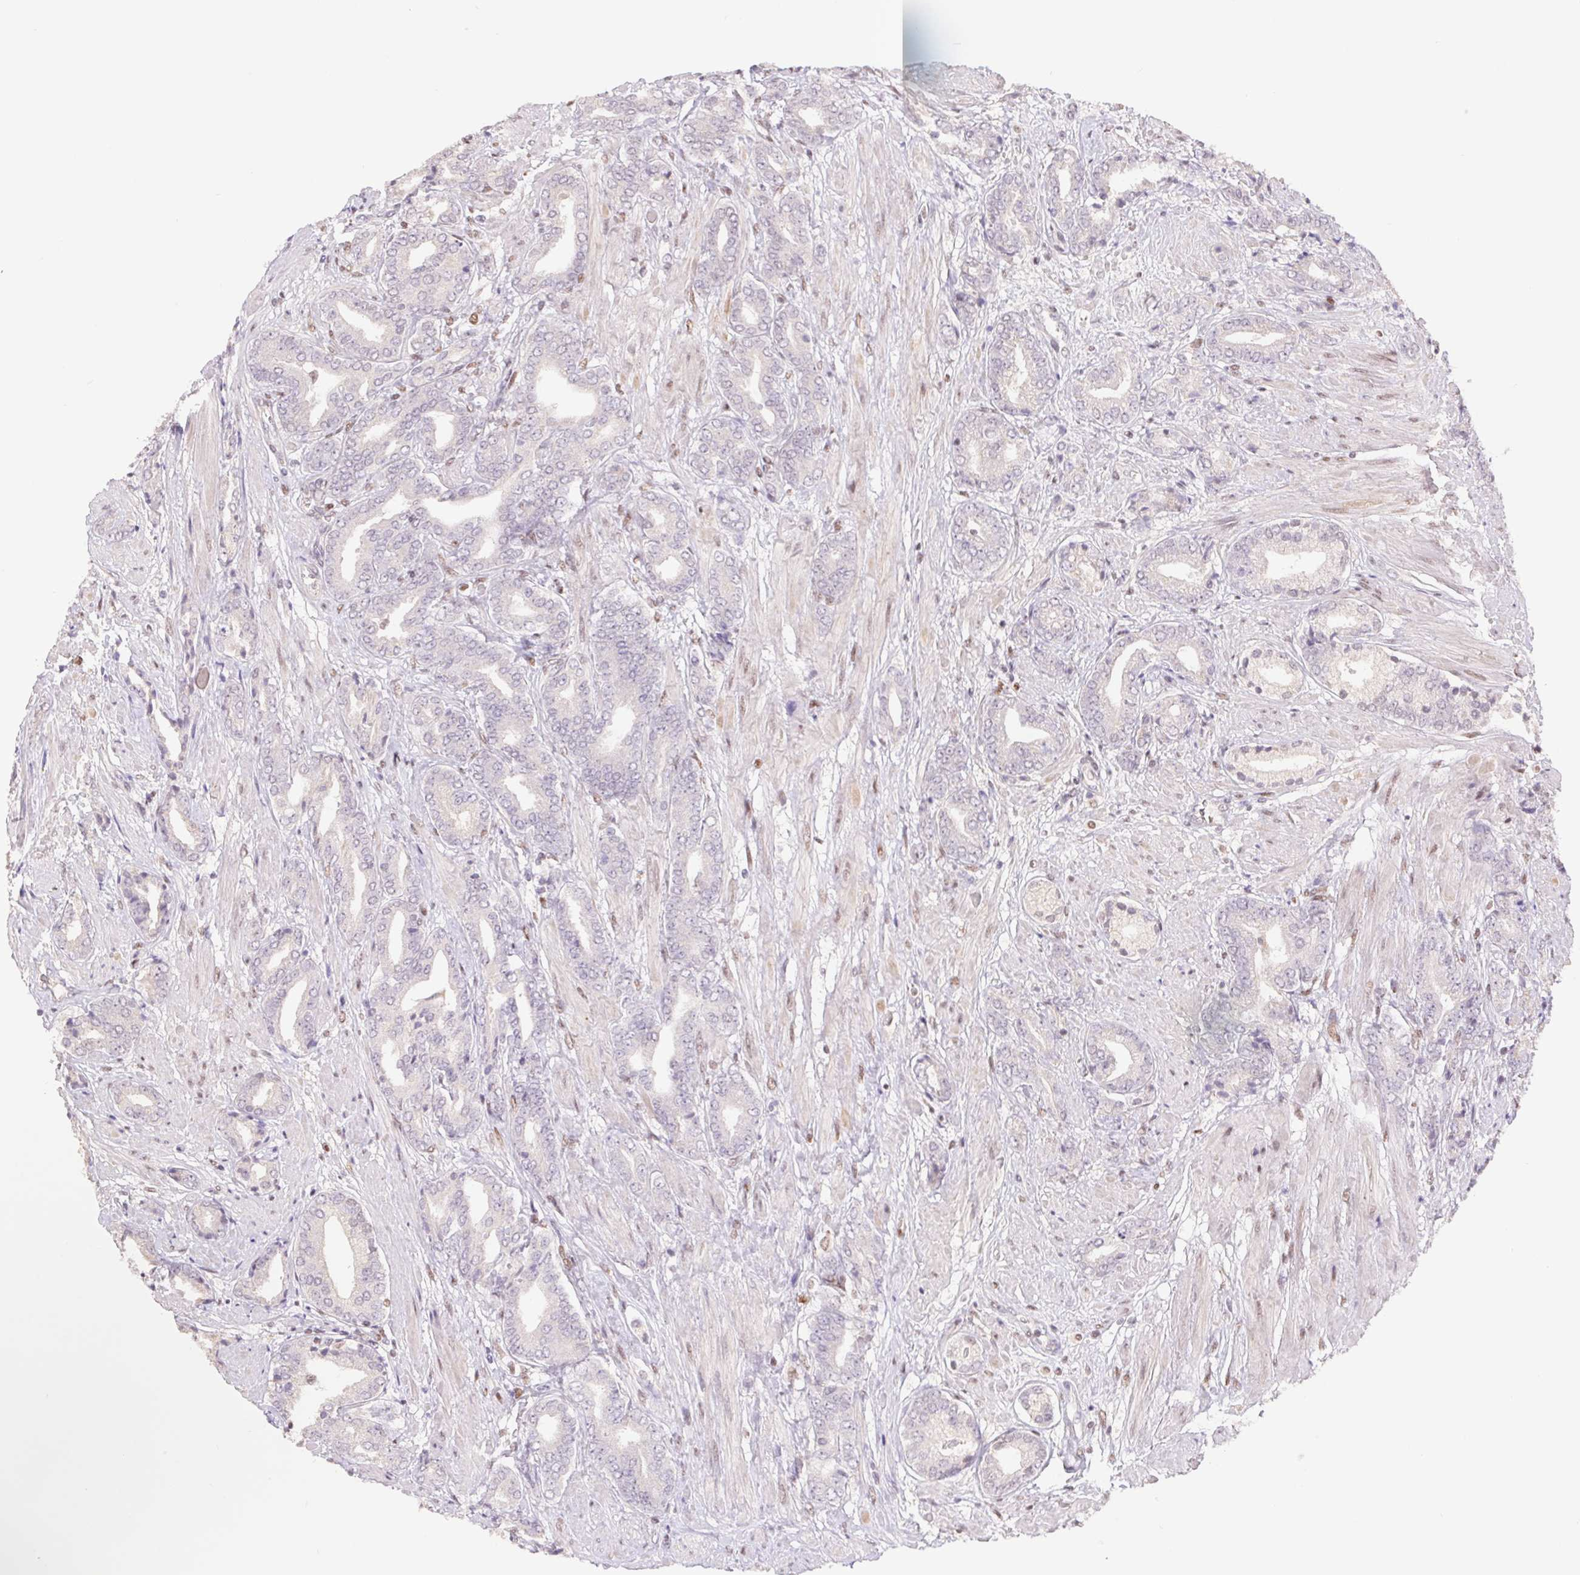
{"staining": {"intensity": "negative", "quantity": "none", "location": "none"}, "tissue": "prostate cancer", "cell_type": "Tumor cells", "image_type": "cancer", "snomed": [{"axis": "morphology", "description": "Adenocarcinoma, High grade"}, {"axis": "topography", "description": "Prostate"}], "caption": "This histopathology image is of prostate high-grade adenocarcinoma stained with immunohistochemistry (IHC) to label a protein in brown with the nuclei are counter-stained blue. There is no positivity in tumor cells. The staining was performed using DAB (3,3'-diaminobenzidine) to visualize the protein expression in brown, while the nuclei were stained in blue with hematoxylin (Magnification: 20x).", "gene": "TRERF1", "patient": {"sex": "male", "age": 56}}